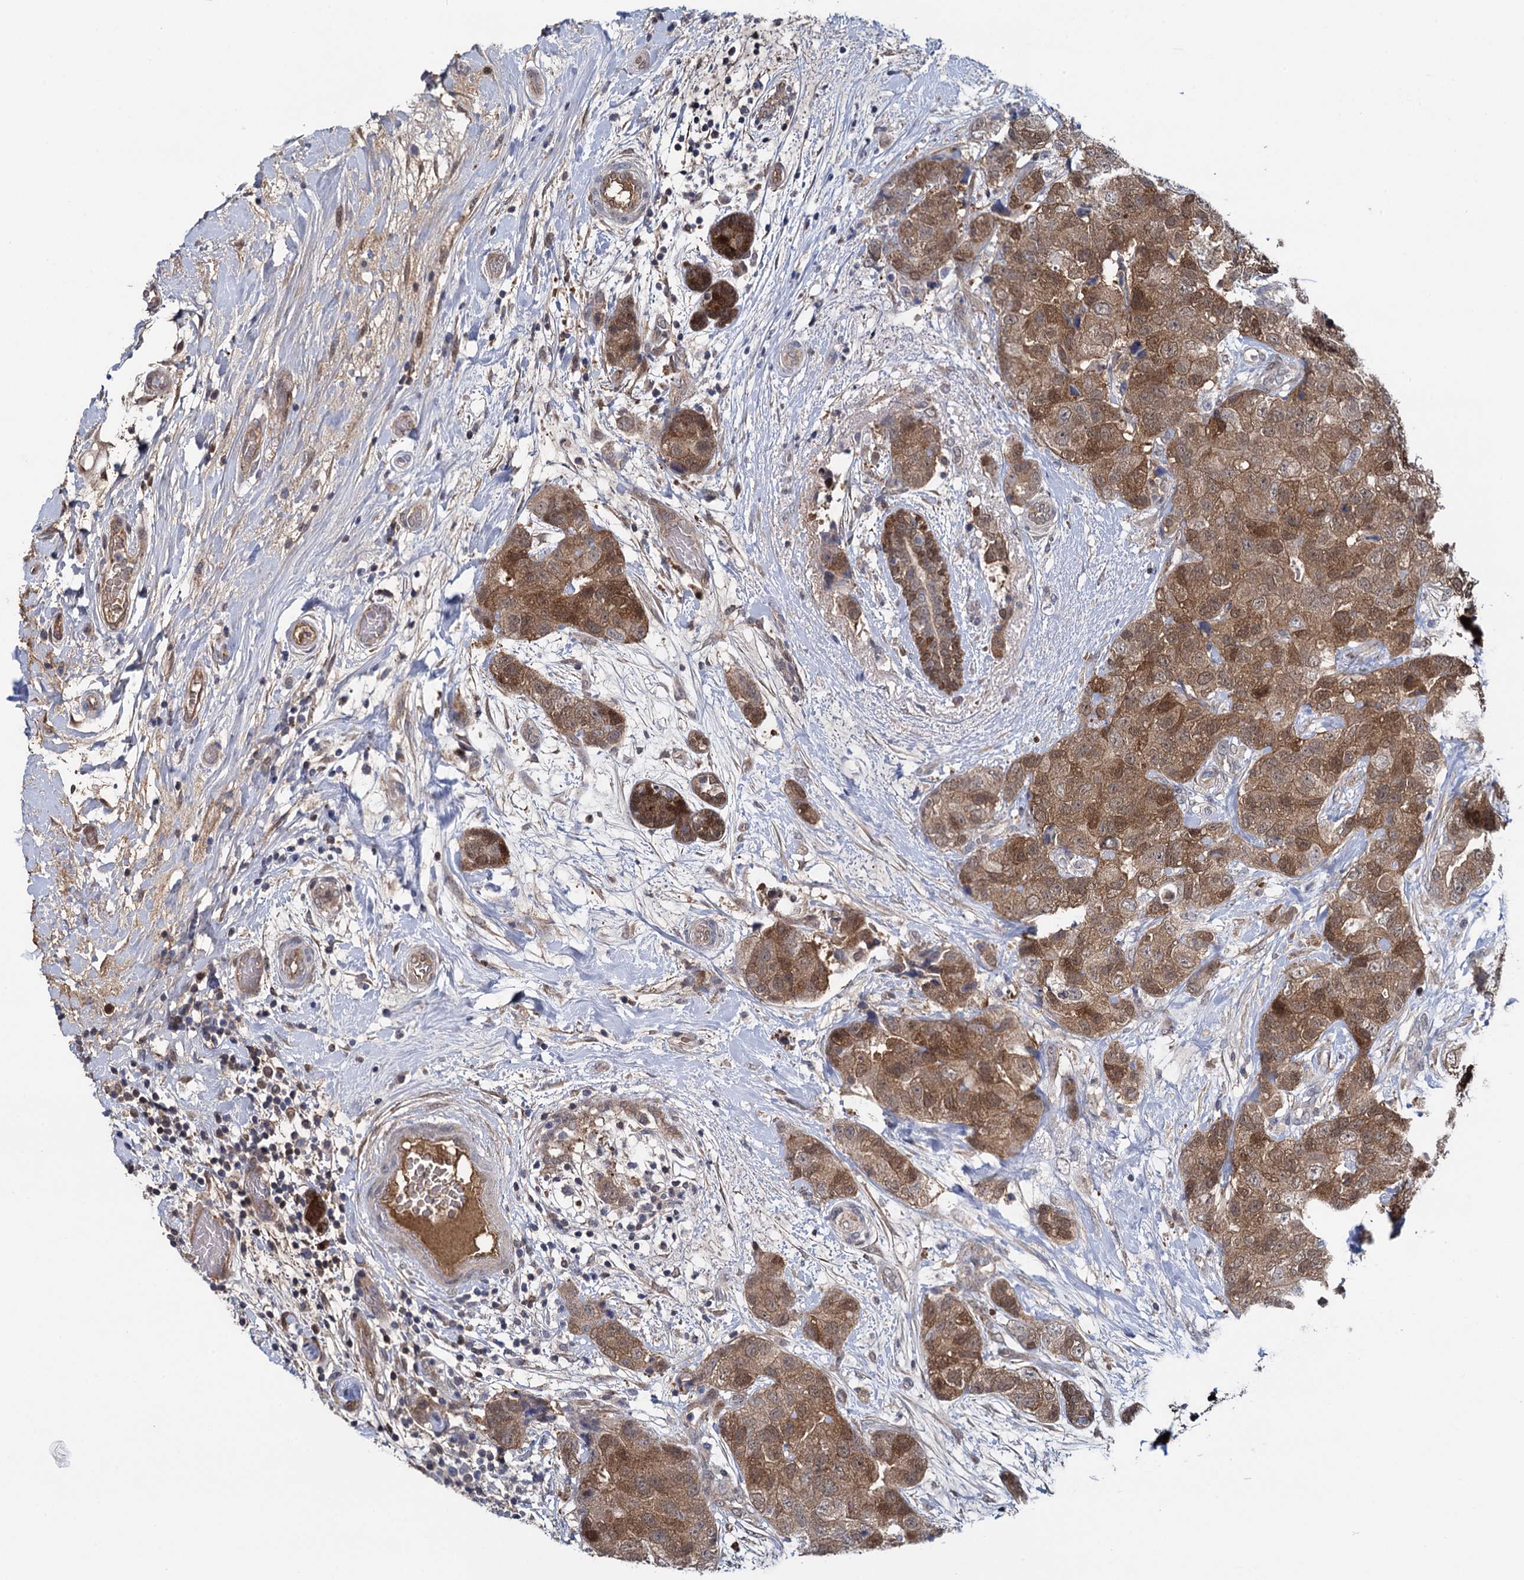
{"staining": {"intensity": "moderate", "quantity": ">75%", "location": "cytoplasmic/membranous,nuclear"}, "tissue": "breast cancer", "cell_type": "Tumor cells", "image_type": "cancer", "snomed": [{"axis": "morphology", "description": "Duct carcinoma"}, {"axis": "topography", "description": "Breast"}], "caption": "High-magnification brightfield microscopy of breast cancer (invasive ductal carcinoma) stained with DAB (brown) and counterstained with hematoxylin (blue). tumor cells exhibit moderate cytoplasmic/membranous and nuclear staining is identified in approximately>75% of cells.", "gene": "GLO1", "patient": {"sex": "female", "age": 62}}